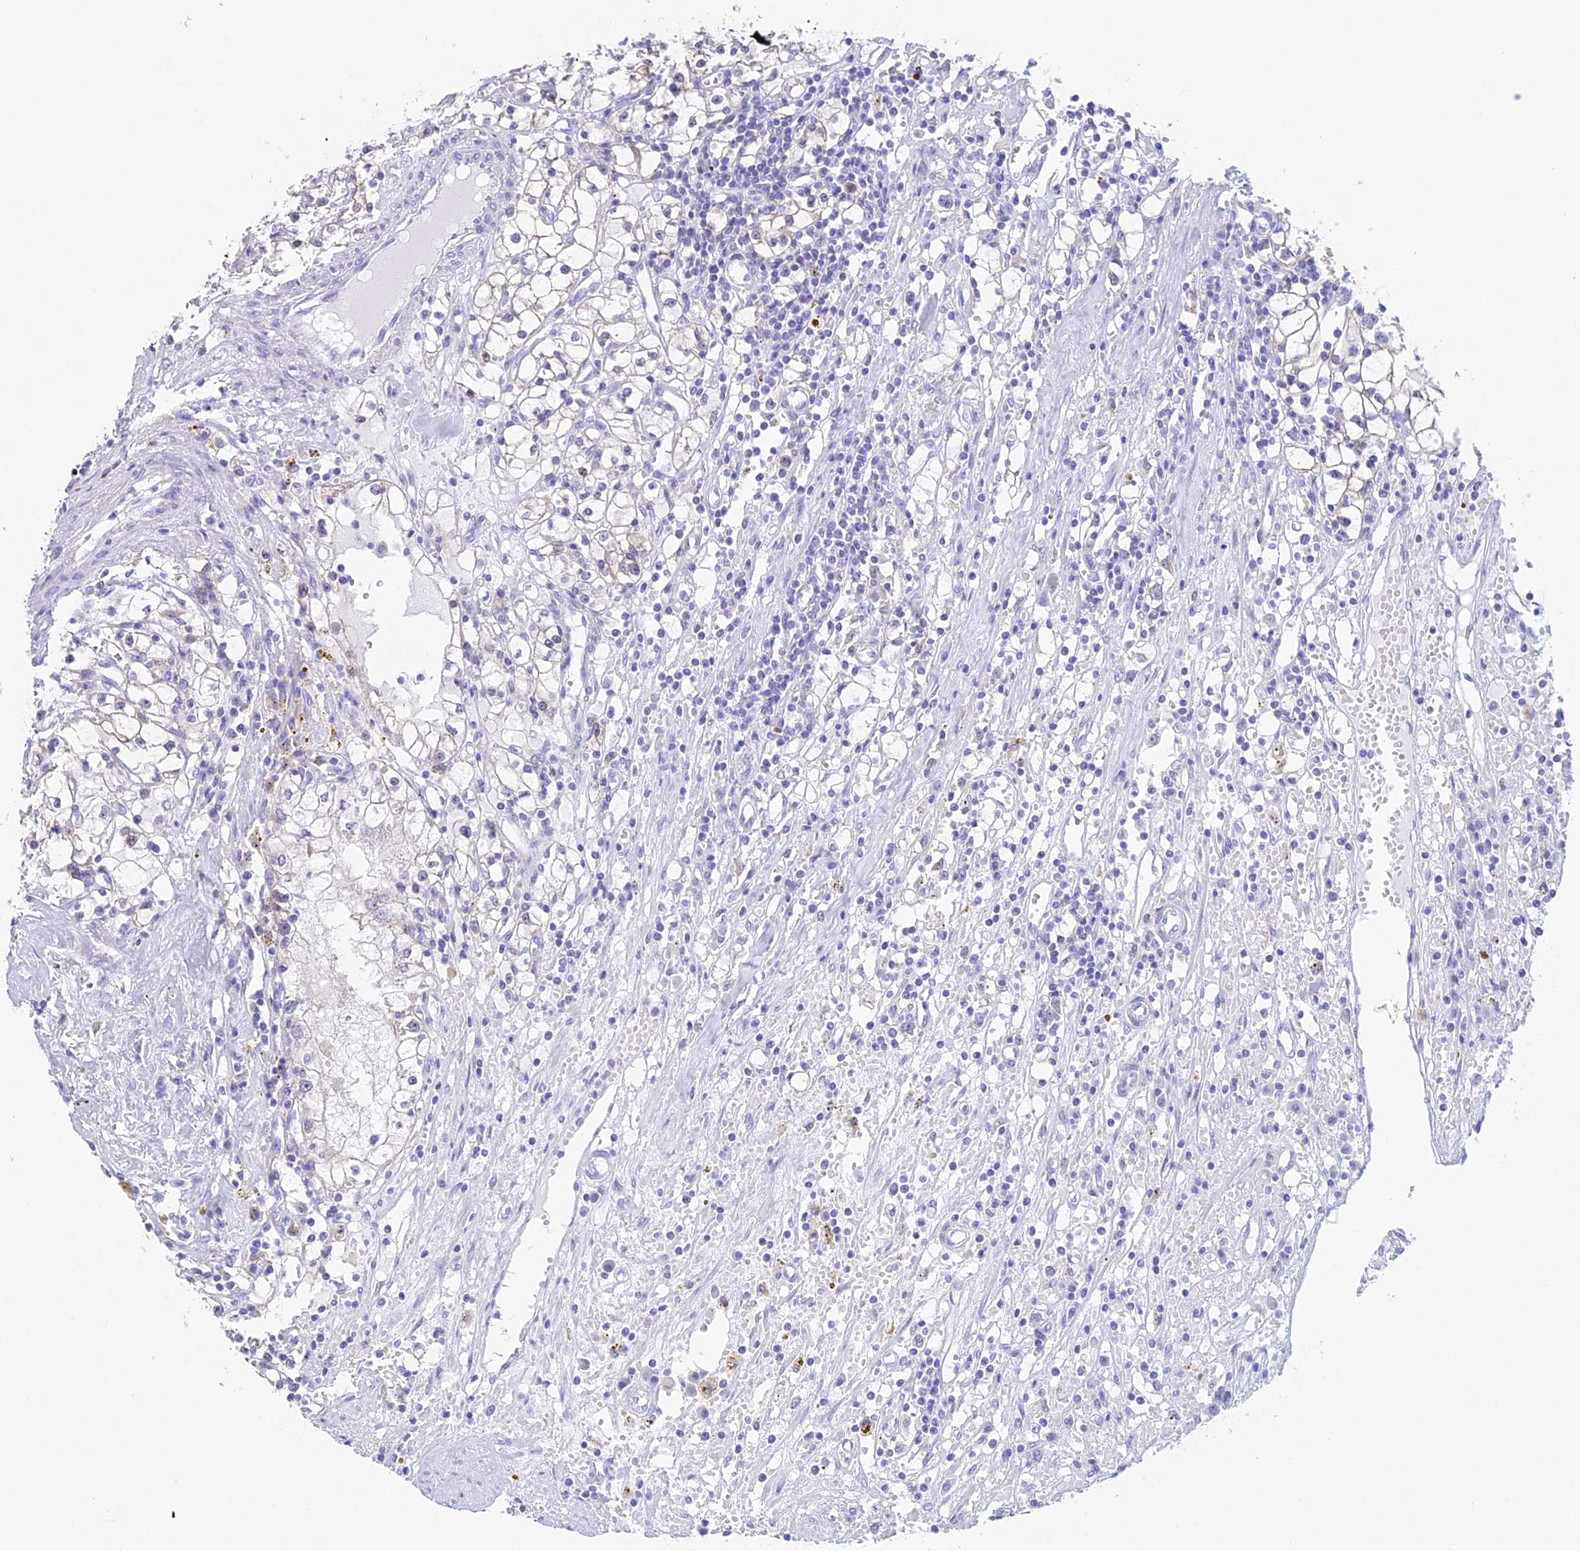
{"staining": {"intensity": "negative", "quantity": "none", "location": "none"}, "tissue": "renal cancer", "cell_type": "Tumor cells", "image_type": "cancer", "snomed": [{"axis": "morphology", "description": "Adenocarcinoma, NOS"}, {"axis": "topography", "description": "Kidney"}], "caption": "DAB immunohistochemical staining of renal cancer (adenocarcinoma) shows no significant positivity in tumor cells. (DAB immunohistochemistry (IHC), high magnification).", "gene": "KCNK17", "patient": {"sex": "male", "age": 56}}